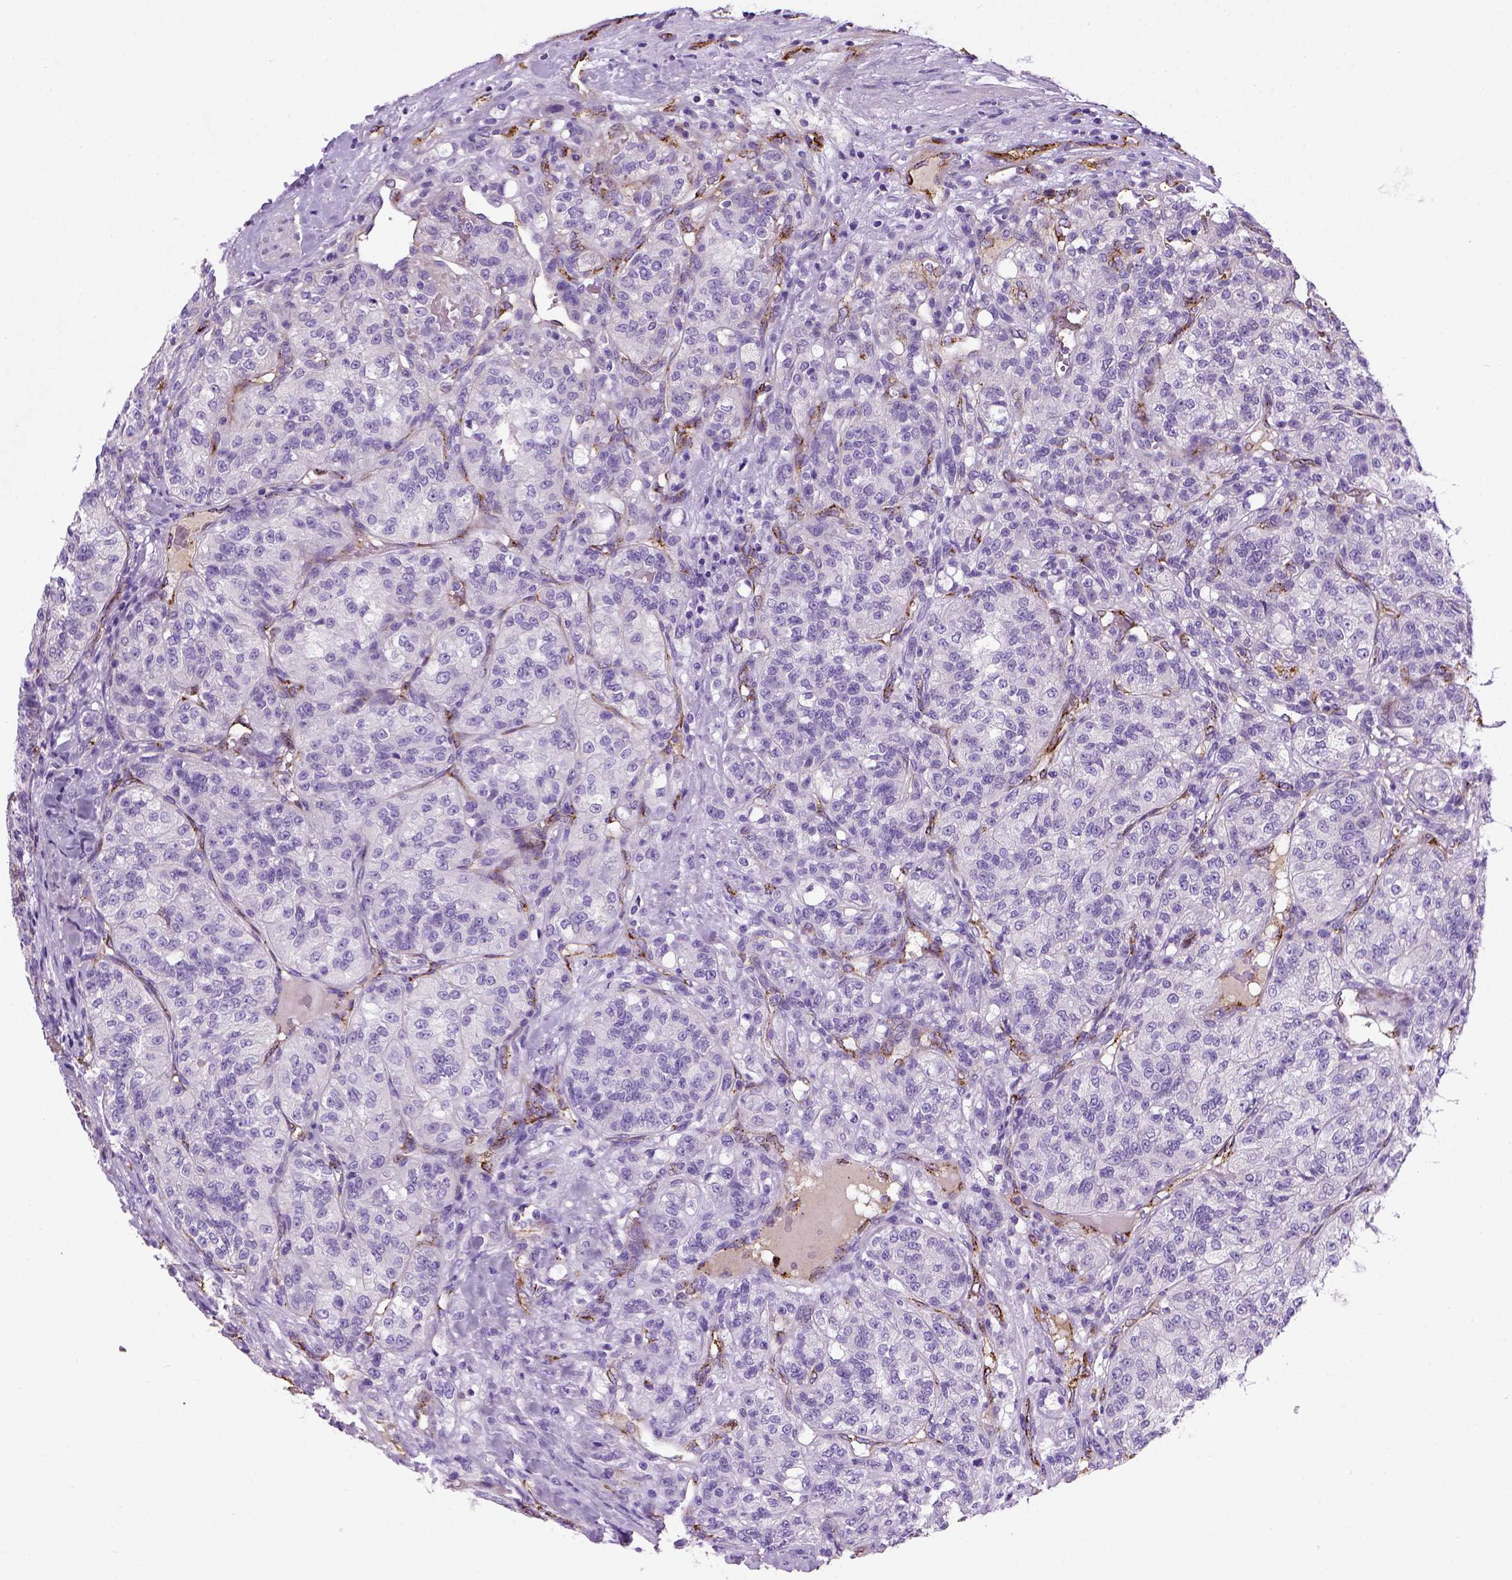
{"staining": {"intensity": "negative", "quantity": "none", "location": "none"}, "tissue": "renal cancer", "cell_type": "Tumor cells", "image_type": "cancer", "snomed": [{"axis": "morphology", "description": "Adenocarcinoma, NOS"}, {"axis": "topography", "description": "Kidney"}], "caption": "Tumor cells show no significant protein expression in renal cancer (adenocarcinoma).", "gene": "VWF", "patient": {"sex": "female", "age": 63}}